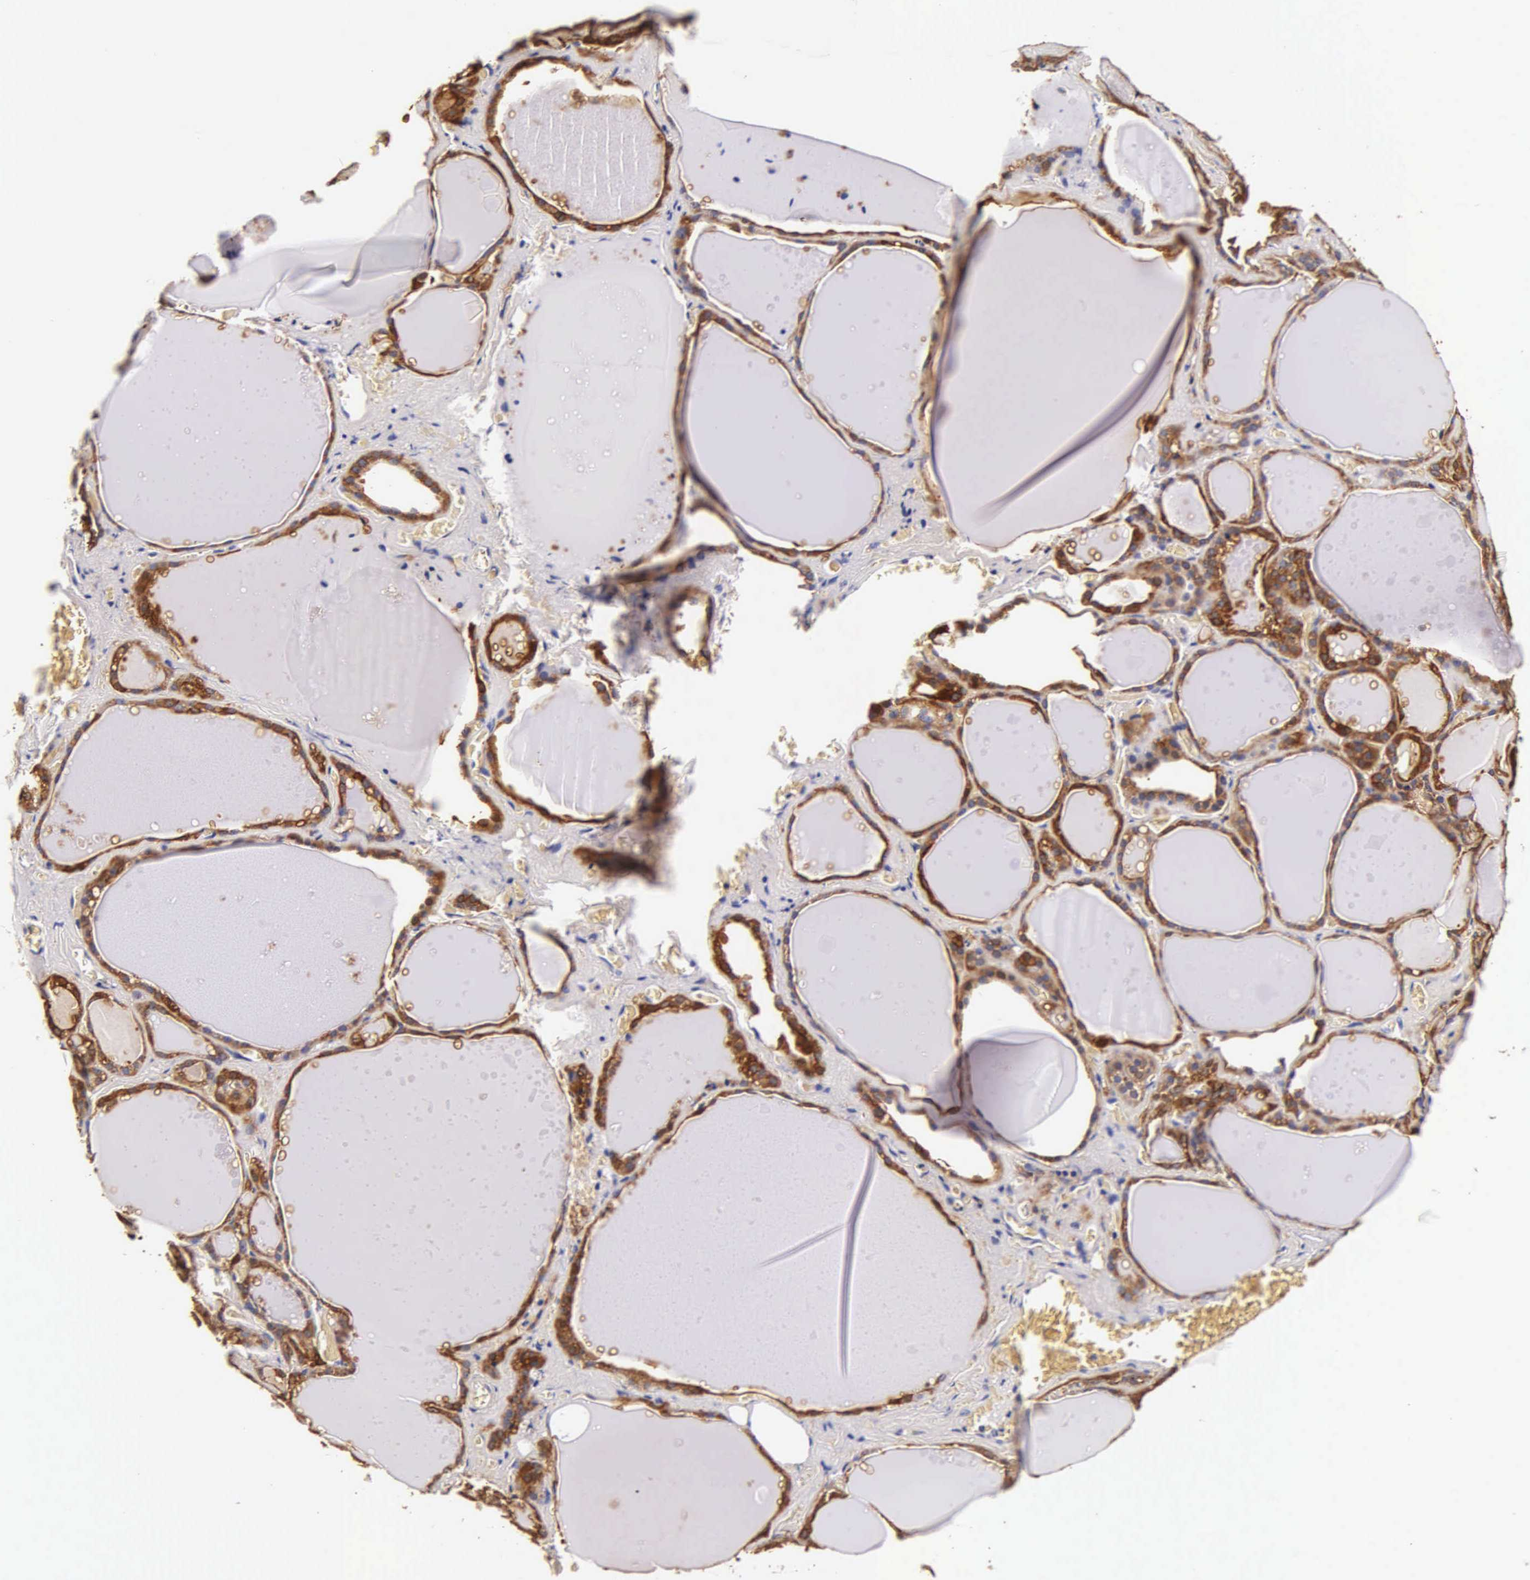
{"staining": {"intensity": "strong", "quantity": ">75%", "location": "cytoplasmic/membranous"}, "tissue": "thyroid gland", "cell_type": "Glandular cells", "image_type": "normal", "snomed": [{"axis": "morphology", "description": "Normal tissue, NOS"}, {"axis": "topography", "description": "Thyroid gland"}], "caption": "Thyroid gland was stained to show a protein in brown. There is high levels of strong cytoplasmic/membranous staining in approximately >75% of glandular cells. (DAB IHC, brown staining for protein, blue staining for nuclei).", "gene": "CTSB", "patient": {"sex": "male", "age": 76}}